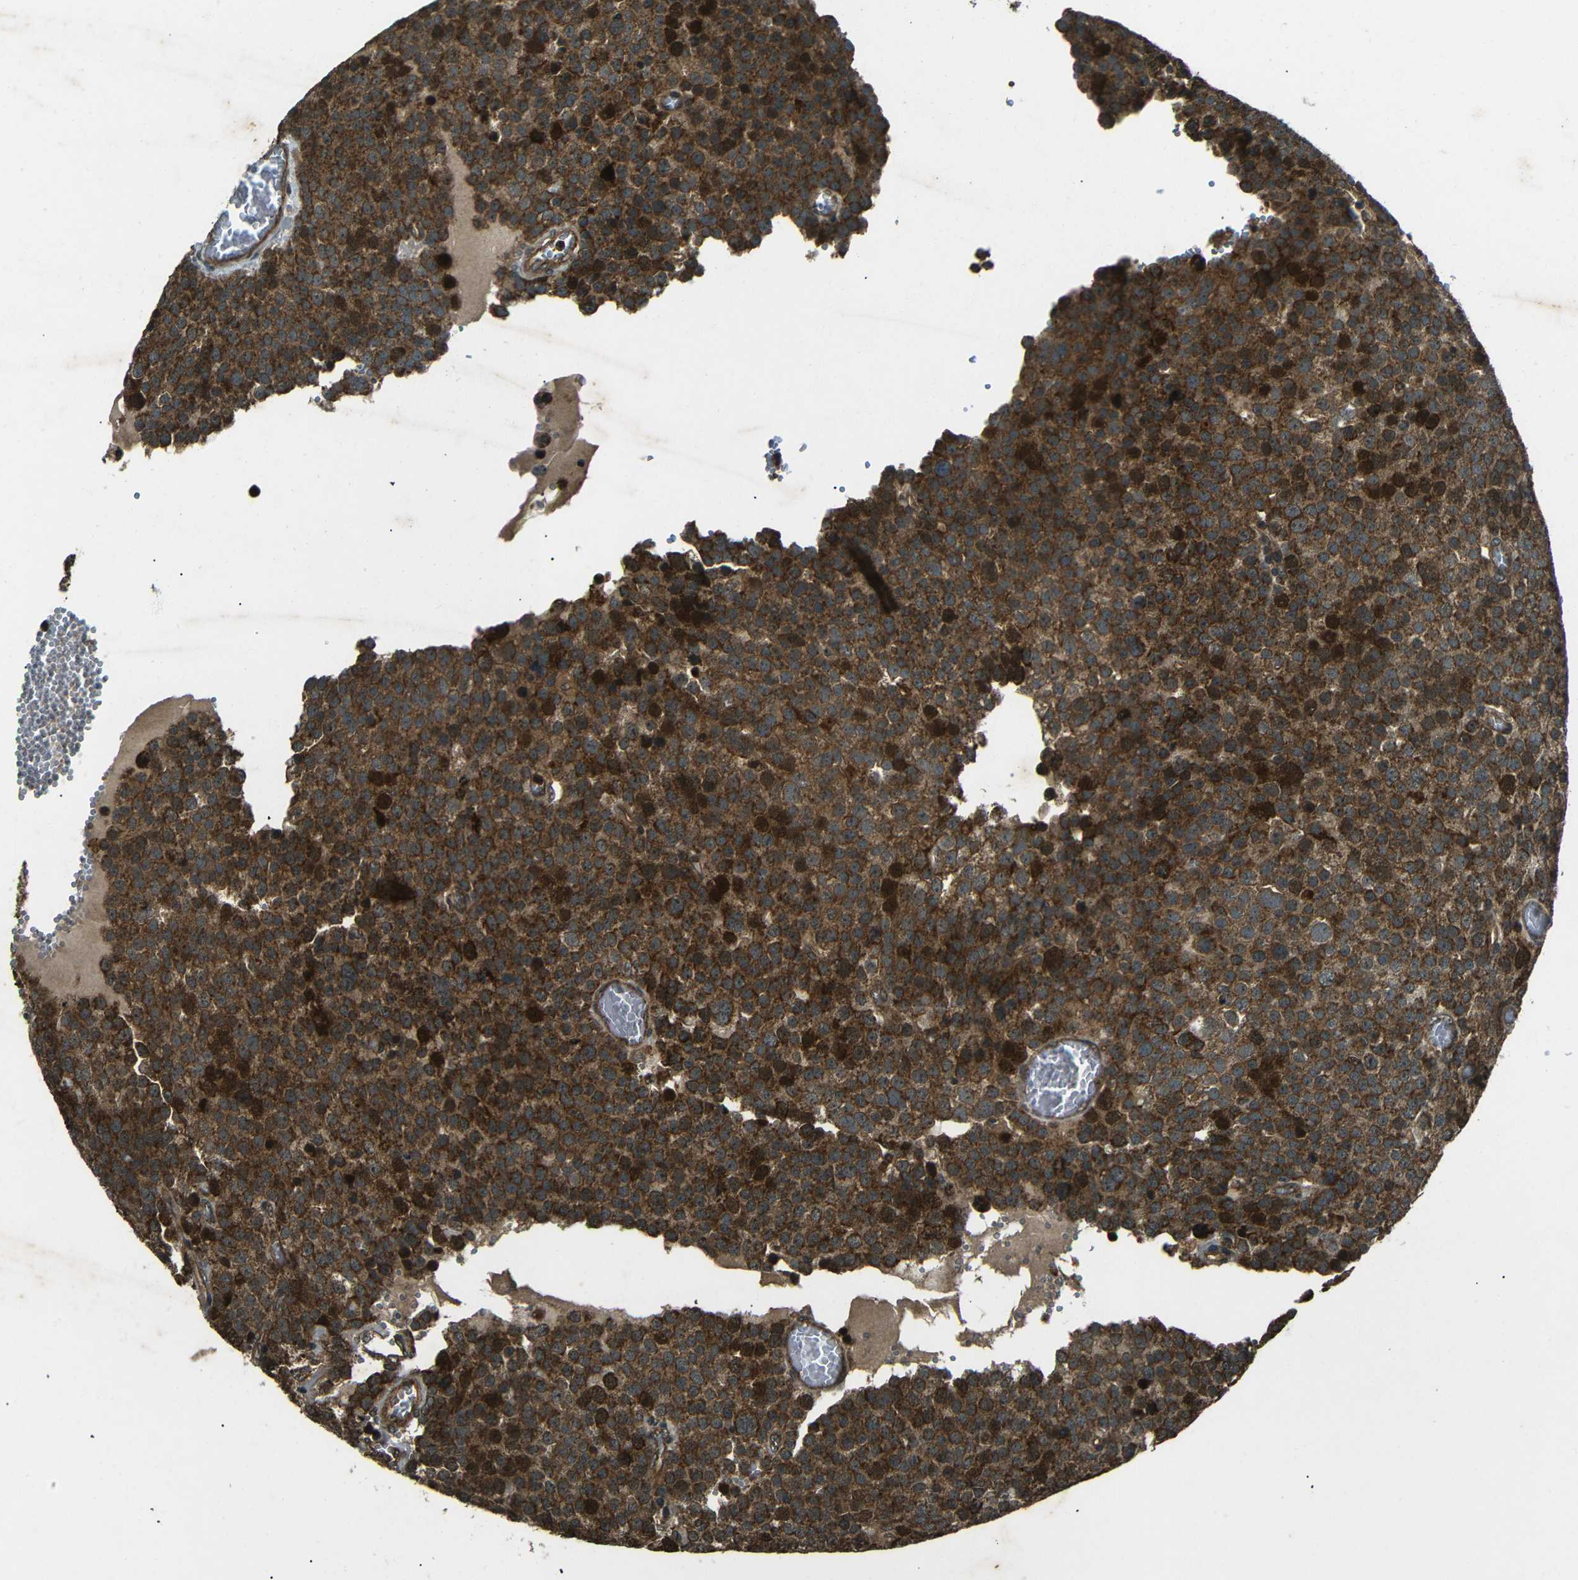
{"staining": {"intensity": "strong", "quantity": ">75%", "location": "cytoplasmic/membranous,nuclear"}, "tissue": "testis cancer", "cell_type": "Tumor cells", "image_type": "cancer", "snomed": [{"axis": "morphology", "description": "Normal tissue, NOS"}, {"axis": "morphology", "description": "Seminoma, NOS"}, {"axis": "topography", "description": "Testis"}], "caption": "Tumor cells display high levels of strong cytoplasmic/membranous and nuclear expression in about >75% of cells in testis cancer (seminoma).", "gene": "PLK2", "patient": {"sex": "male", "age": 71}}